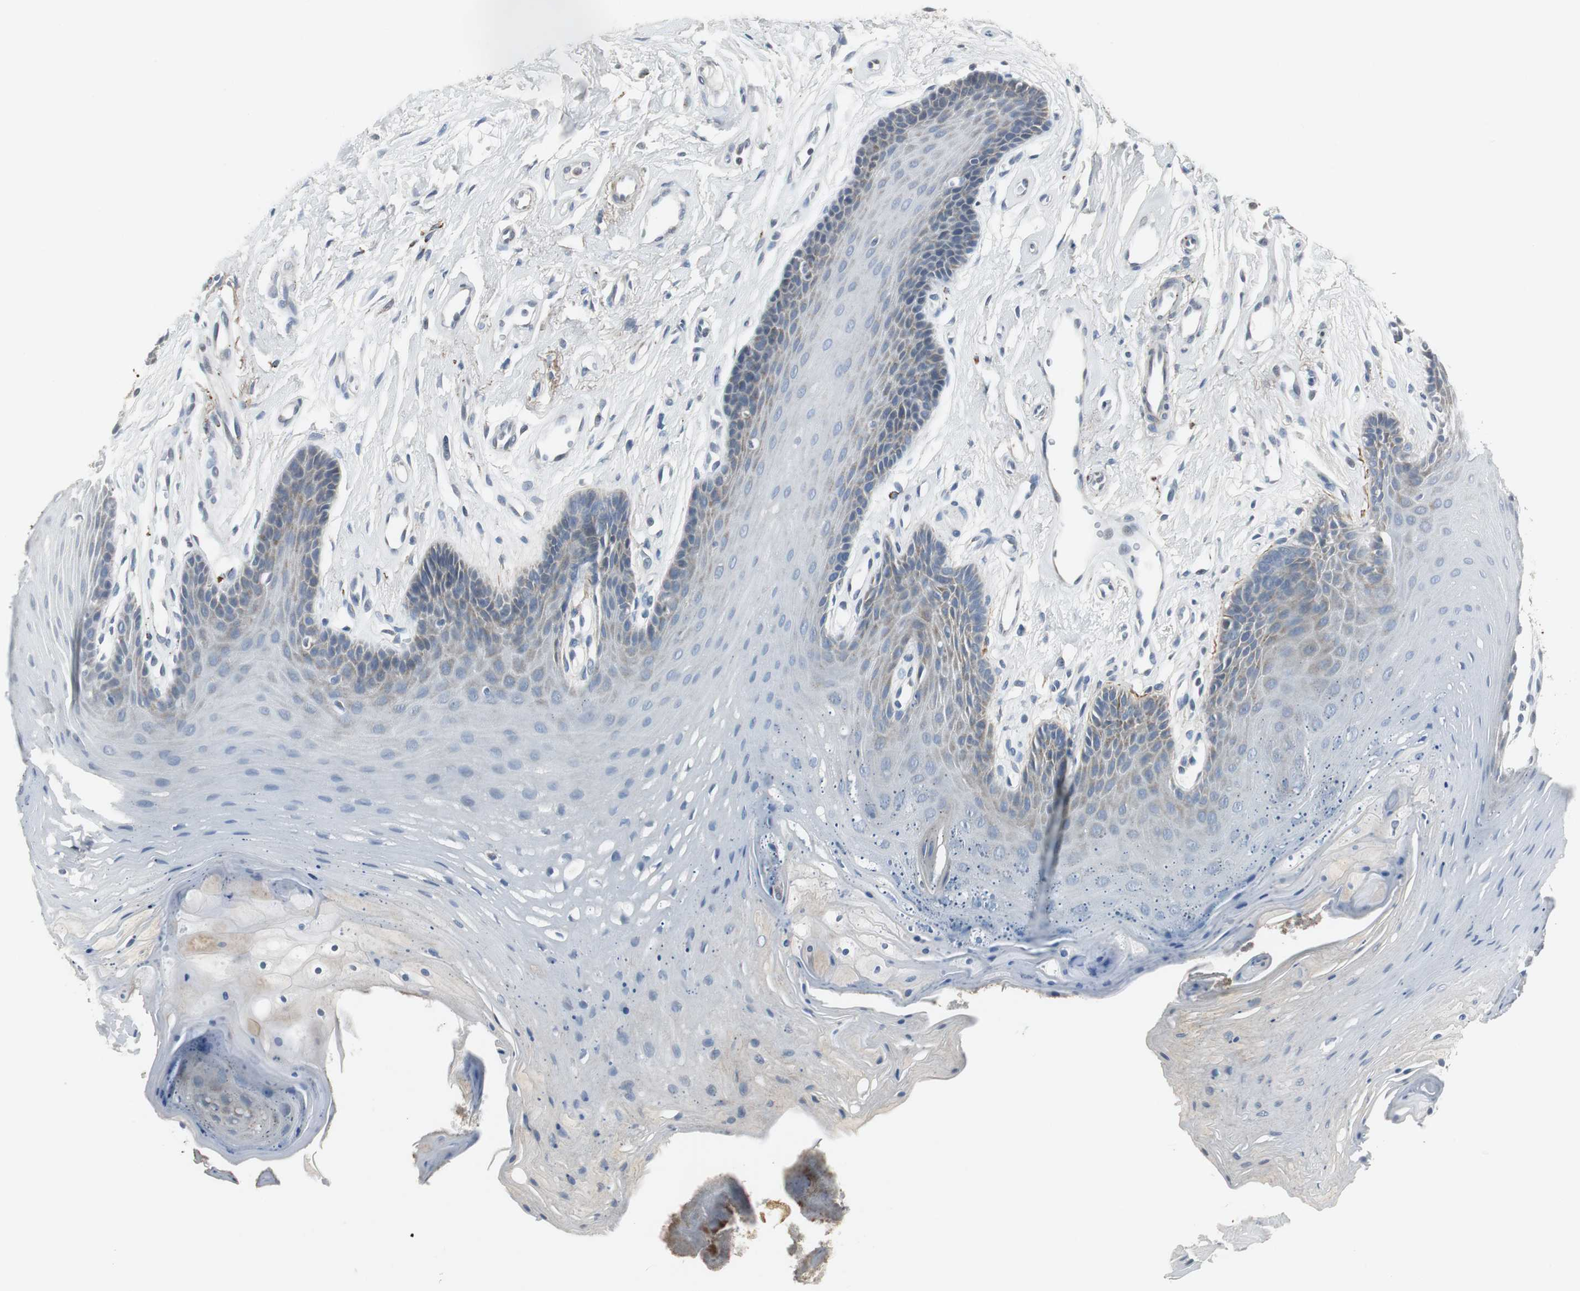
{"staining": {"intensity": "weak", "quantity": "<25%", "location": "cytoplasmic/membranous"}, "tissue": "oral mucosa", "cell_type": "Squamous epithelial cells", "image_type": "normal", "snomed": [{"axis": "morphology", "description": "Normal tissue, NOS"}, {"axis": "topography", "description": "Oral tissue"}], "caption": "Immunohistochemical staining of benign human oral mucosa shows no significant staining in squamous epithelial cells.", "gene": "NLGN1", "patient": {"sex": "male", "age": 62}}